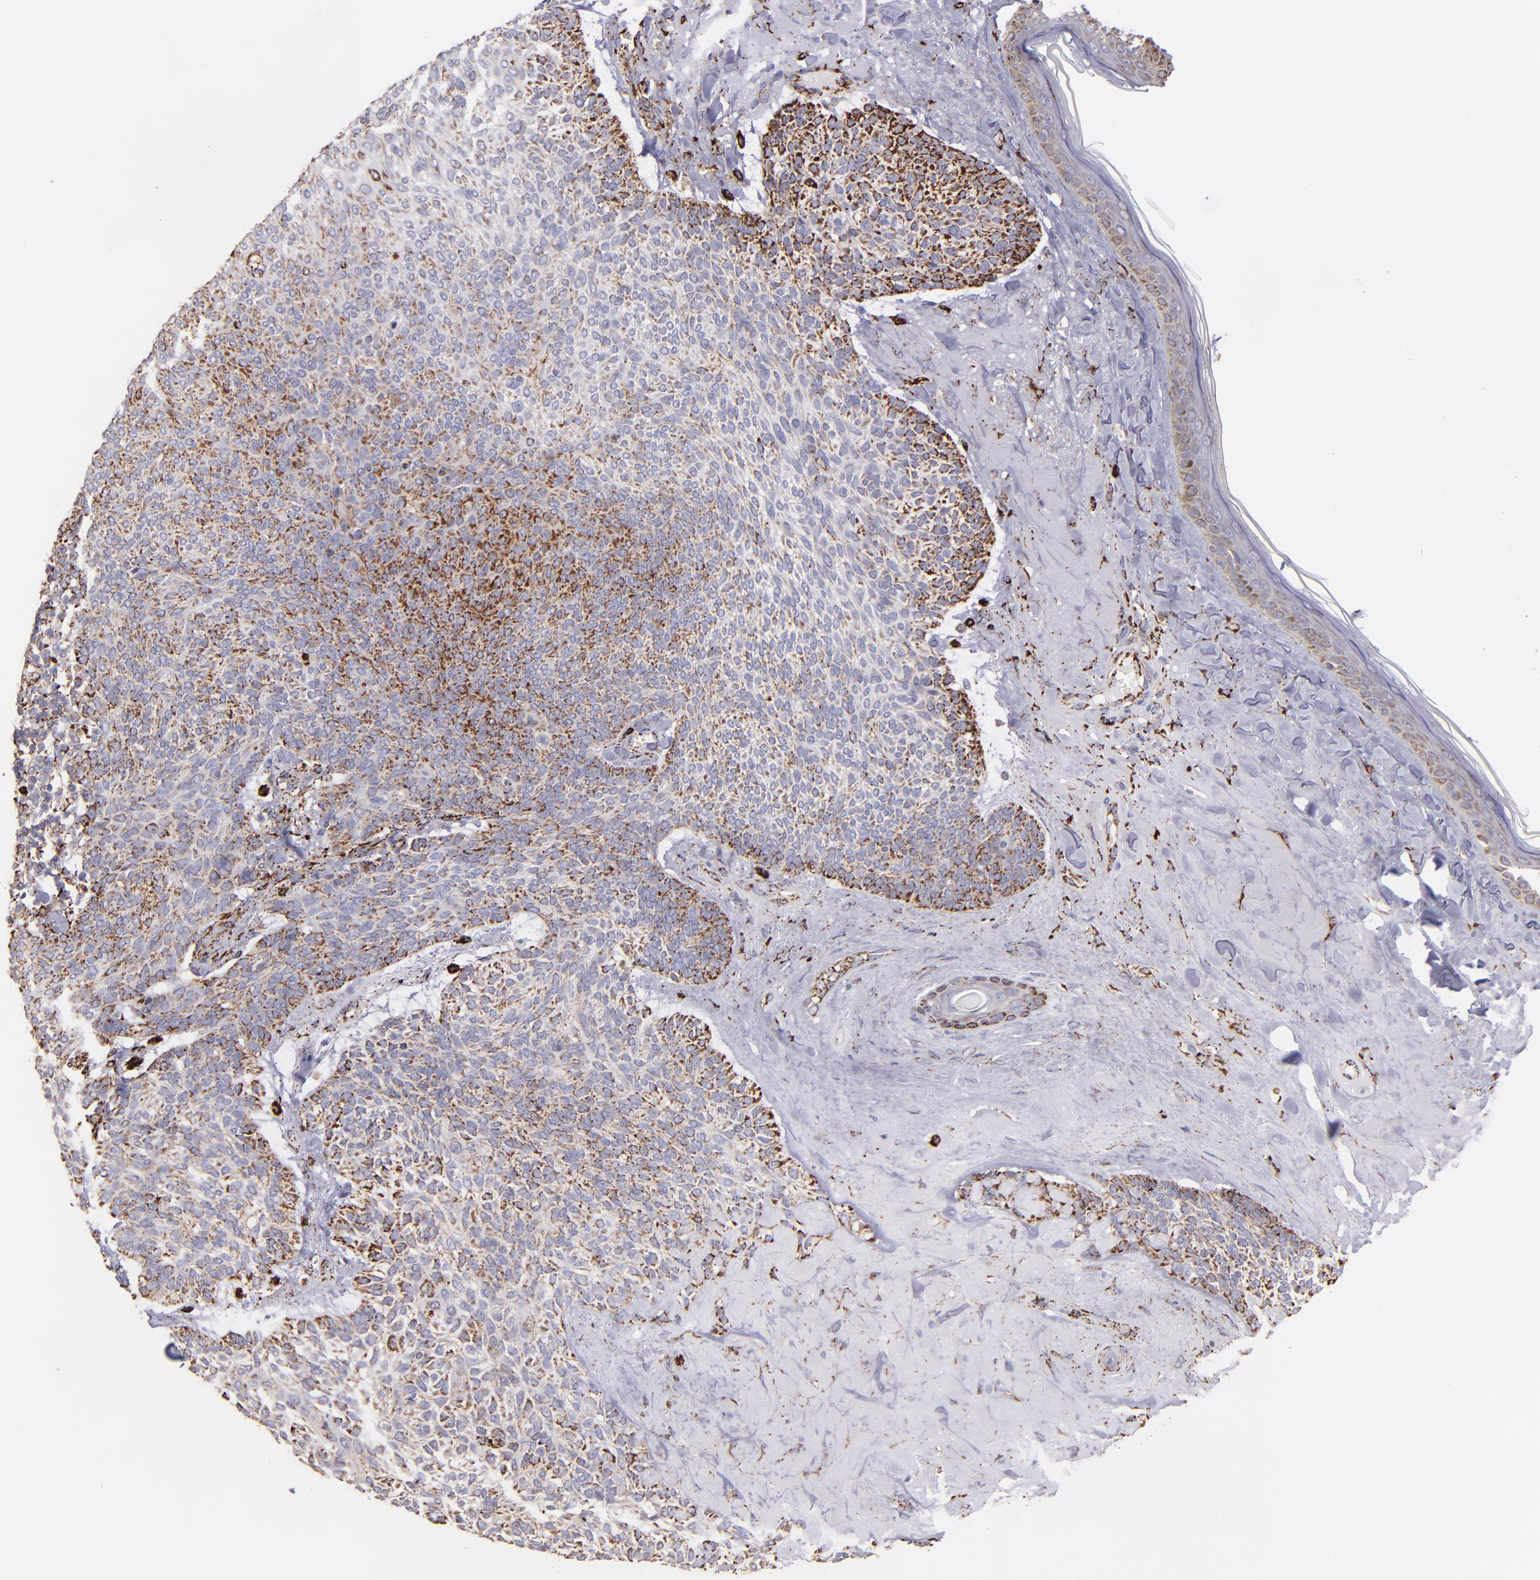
{"staining": {"intensity": "moderate", "quantity": "25%-75%", "location": "cytoplasmic/membranous"}, "tissue": "skin cancer", "cell_type": "Tumor cells", "image_type": "cancer", "snomed": [{"axis": "morphology", "description": "Normal tissue, NOS"}, {"axis": "morphology", "description": "Basal cell carcinoma"}, {"axis": "topography", "description": "Skin"}], "caption": "The histopathology image displays a brown stain indicating the presence of a protein in the cytoplasmic/membranous of tumor cells in basal cell carcinoma (skin).", "gene": "MAOB", "patient": {"sex": "female", "age": 70}}